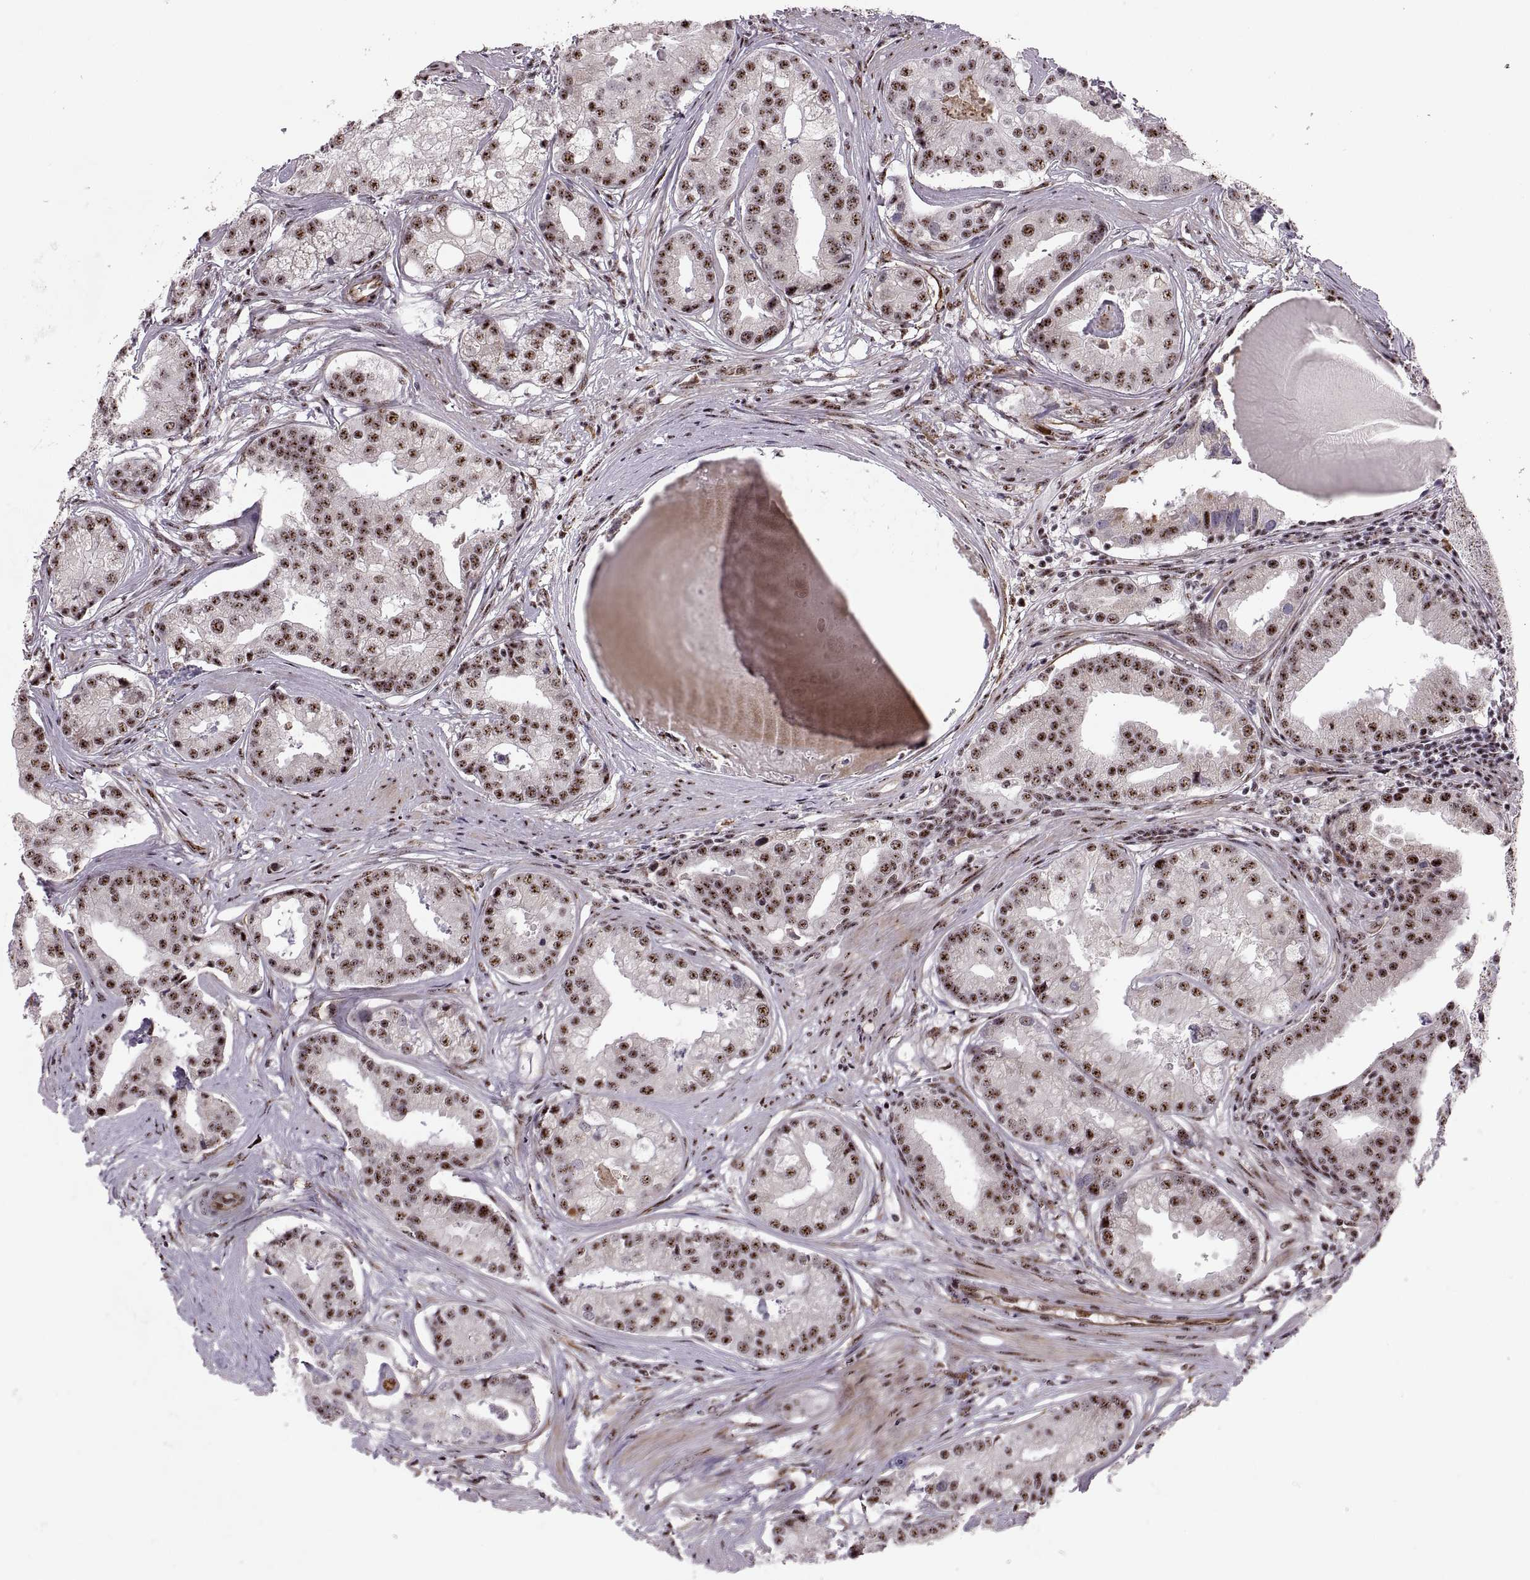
{"staining": {"intensity": "strong", "quantity": ">75%", "location": "nuclear"}, "tissue": "prostate cancer", "cell_type": "Tumor cells", "image_type": "cancer", "snomed": [{"axis": "morphology", "description": "Adenocarcinoma, NOS"}, {"axis": "topography", "description": "Prostate and seminal vesicle, NOS"}, {"axis": "topography", "description": "Prostate"}], "caption": "Adenocarcinoma (prostate) tissue shows strong nuclear staining in approximately >75% of tumor cells, visualized by immunohistochemistry.", "gene": "ZCCHC17", "patient": {"sex": "male", "age": 44}}